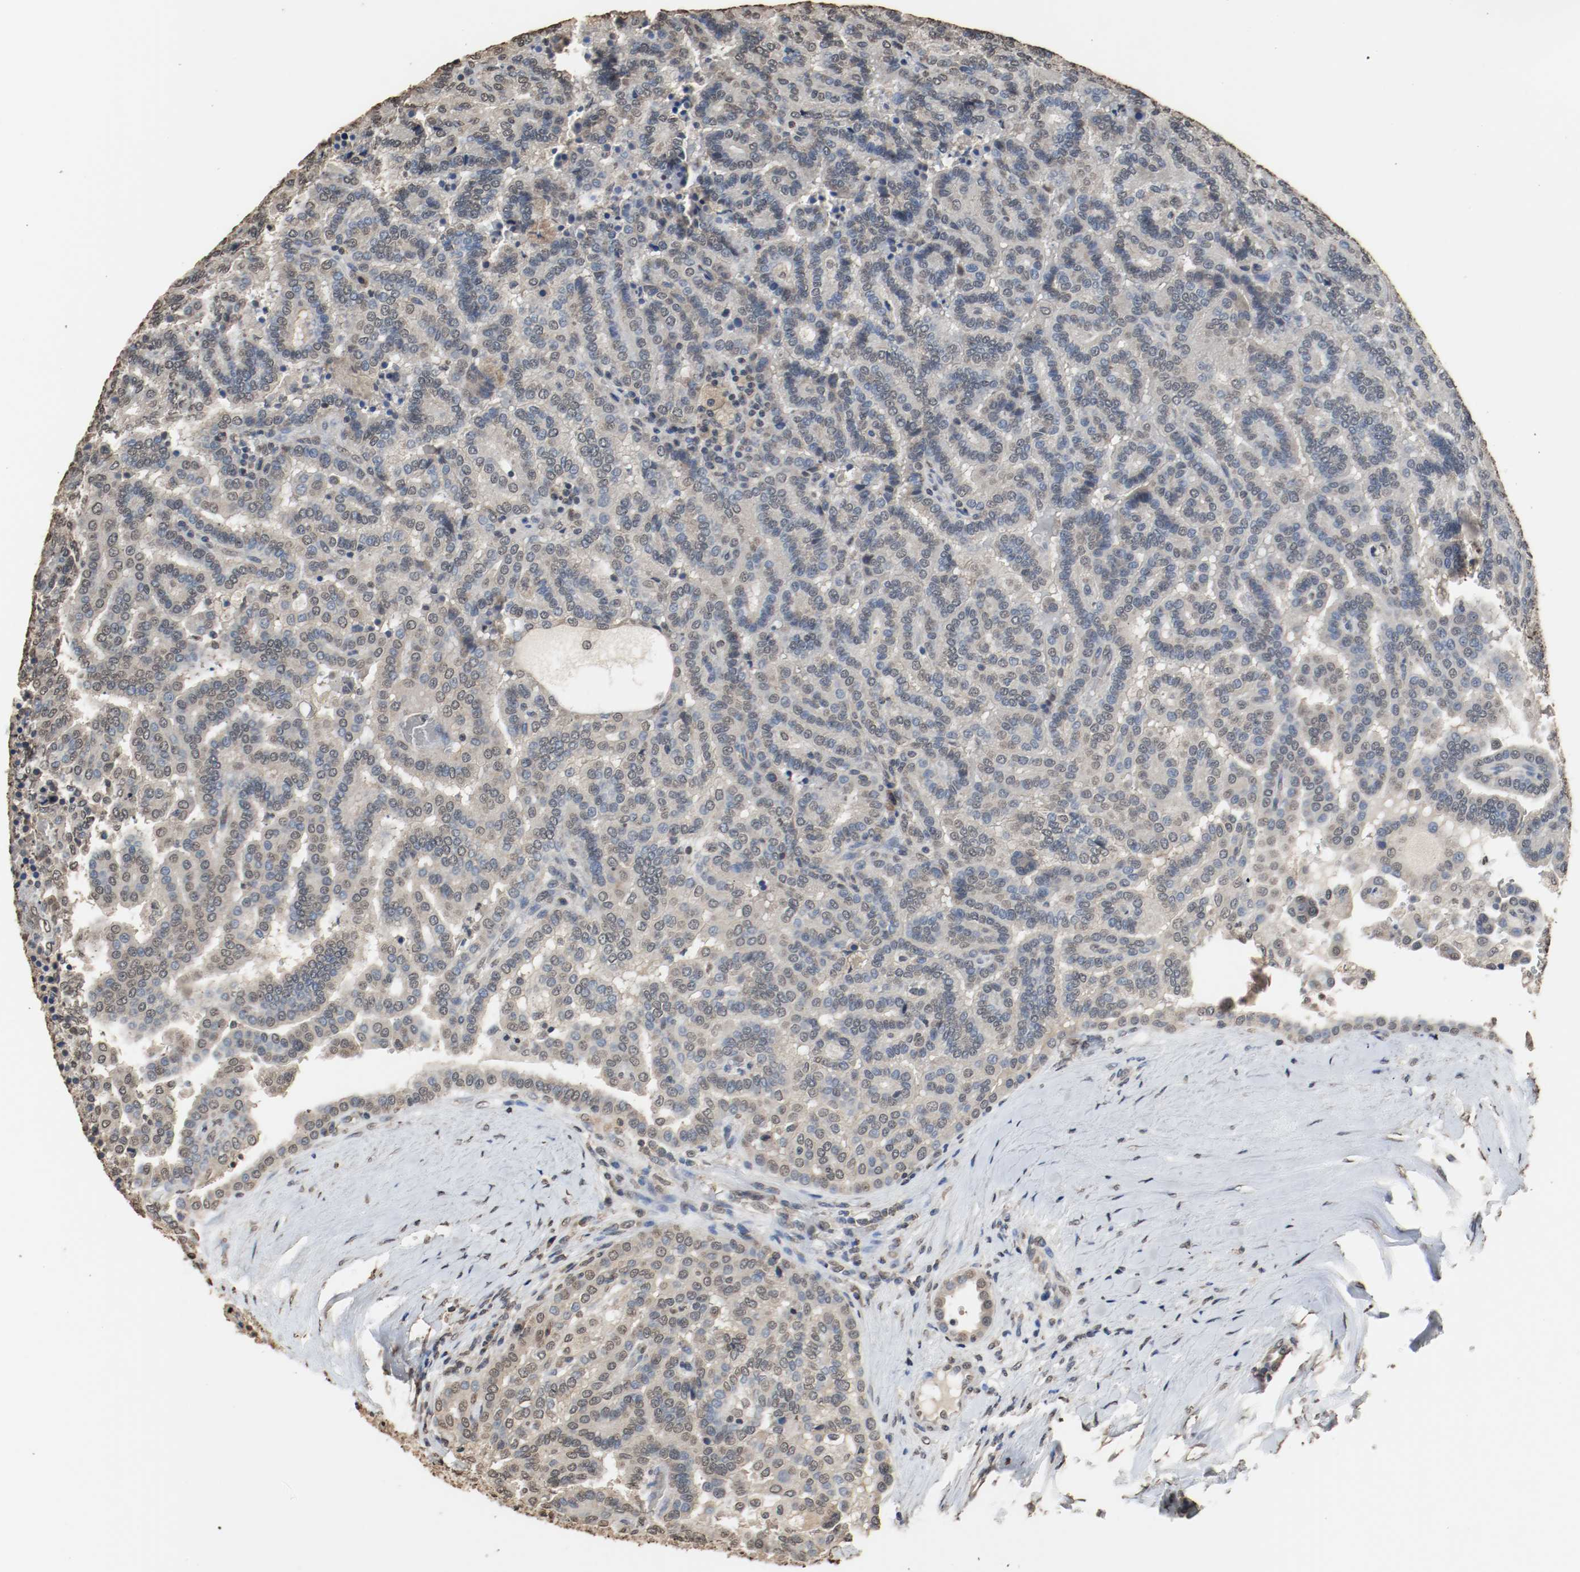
{"staining": {"intensity": "weak", "quantity": "<25%", "location": "cytoplasmic/membranous"}, "tissue": "renal cancer", "cell_type": "Tumor cells", "image_type": "cancer", "snomed": [{"axis": "morphology", "description": "Adenocarcinoma, NOS"}, {"axis": "topography", "description": "Kidney"}], "caption": "Tumor cells show no significant positivity in renal cancer.", "gene": "RTN4", "patient": {"sex": "male", "age": 61}}